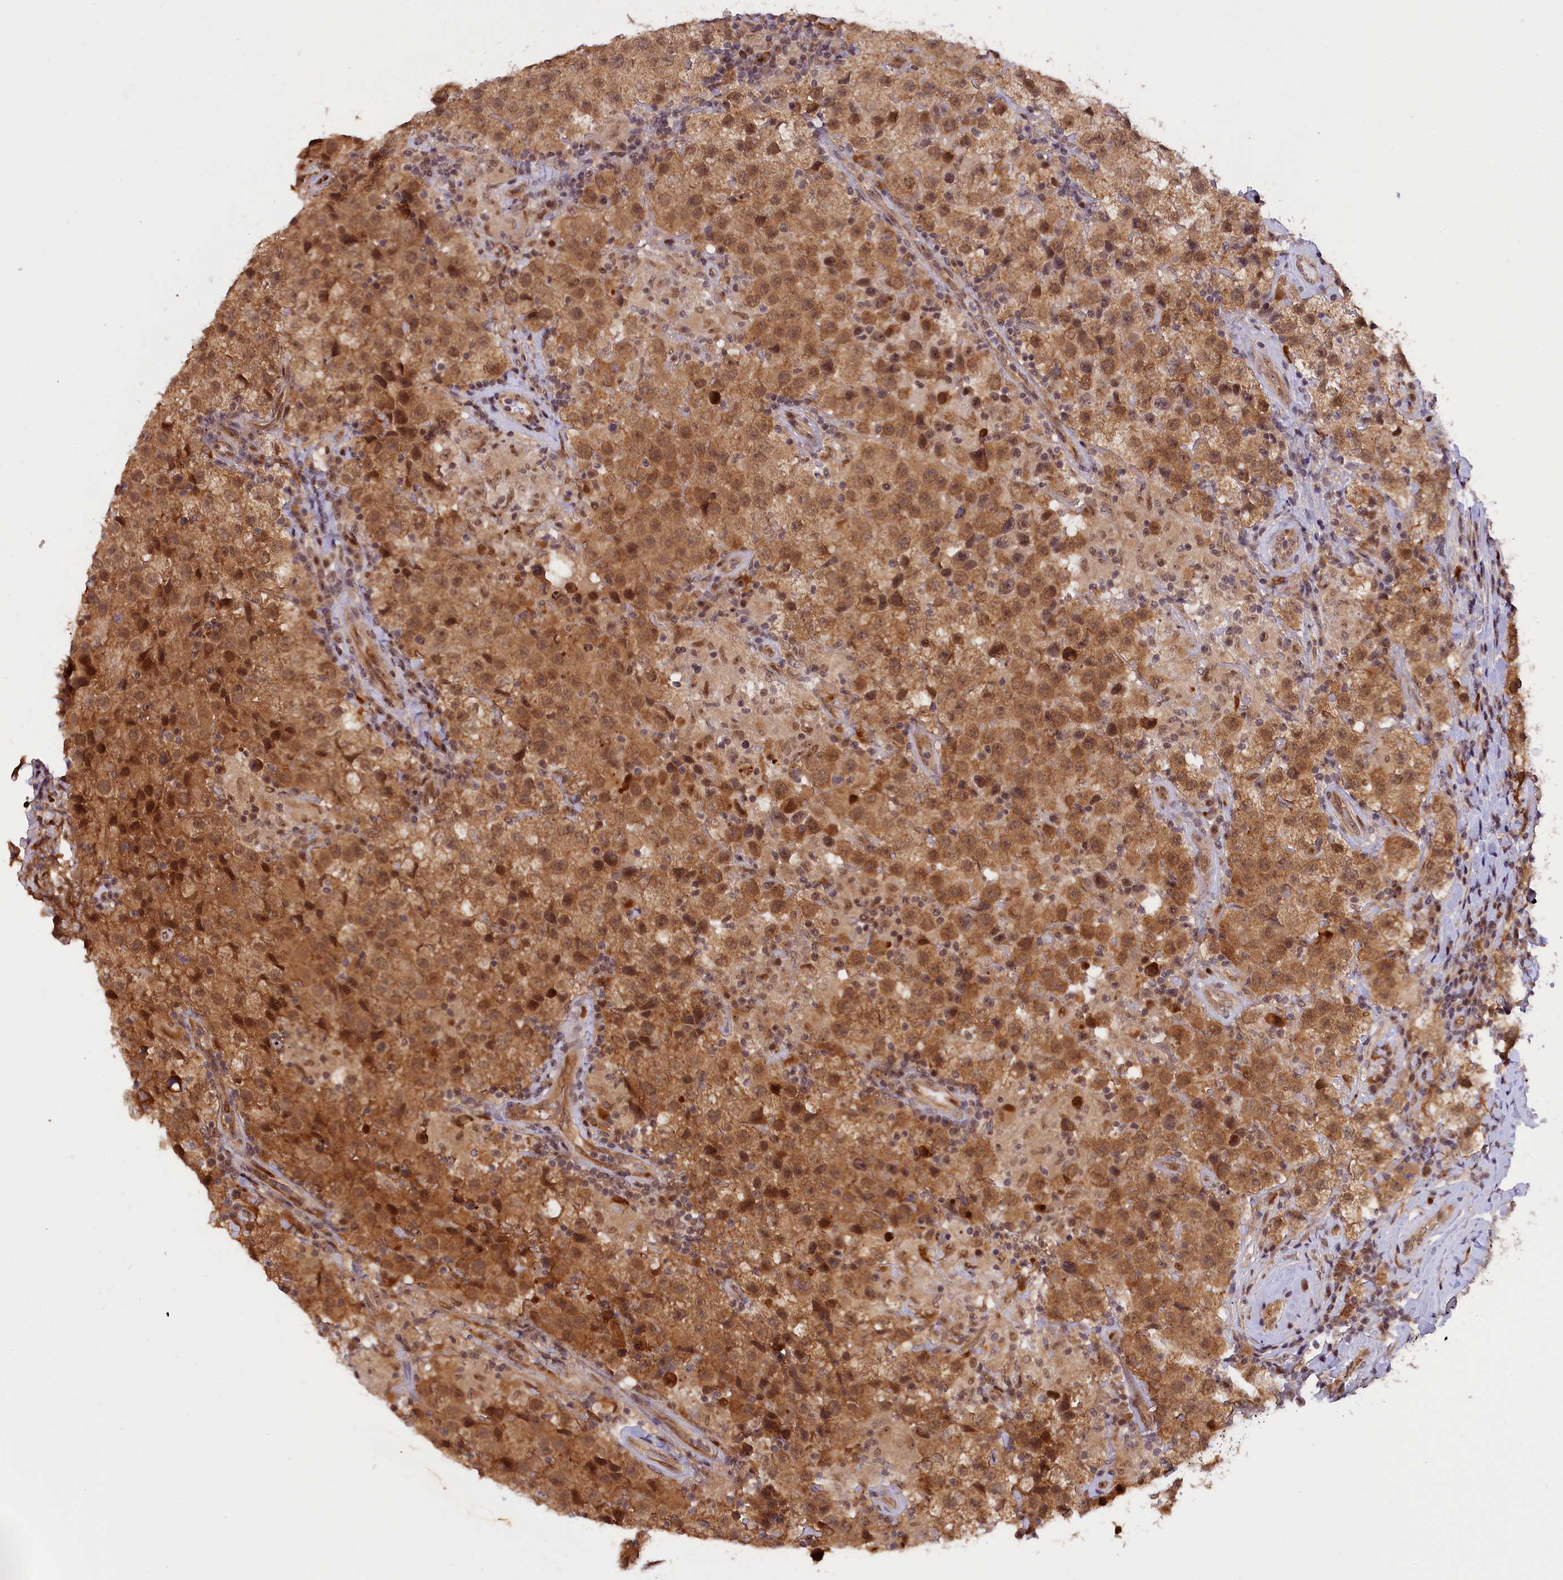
{"staining": {"intensity": "moderate", "quantity": ">75%", "location": "cytoplasmic/membranous,nuclear"}, "tissue": "testis cancer", "cell_type": "Tumor cells", "image_type": "cancer", "snomed": [{"axis": "morphology", "description": "Seminoma, NOS"}, {"axis": "morphology", "description": "Carcinoma, Embryonal, NOS"}, {"axis": "topography", "description": "Testis"}], "caption": "The photomicrograph reveals staining of testis cancer, revealing moderate cytoplasmic/membranous and nuclear protein positivity (brown color) within tumor cells. (DAB = brown stain, brightfield microscopy at high magnification).", "gene": "SAMD4A", "patient": {"sex": "male", "age": 41}}